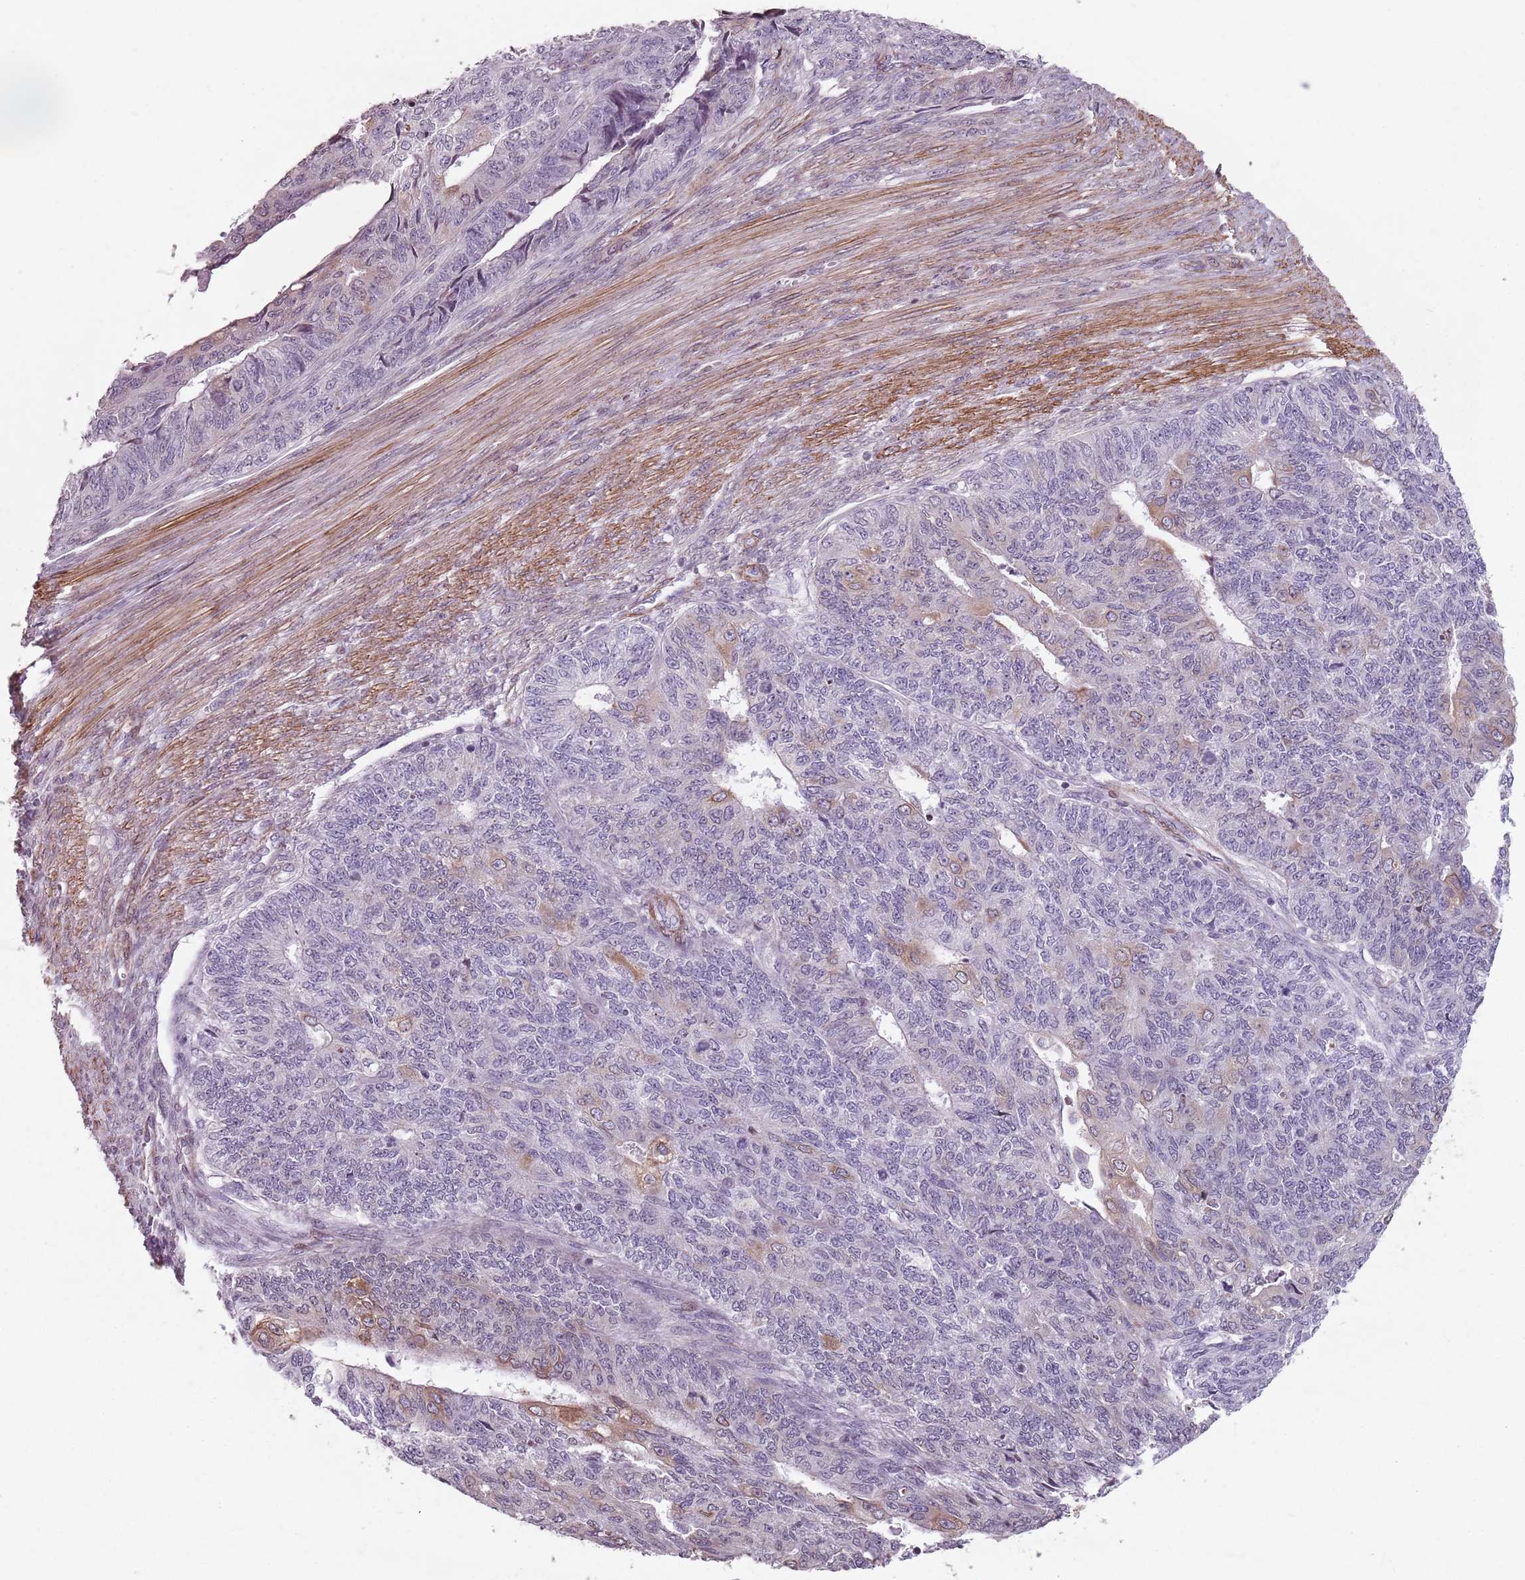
{"staining": {"intensity": "moderate", "quantity": "<25%", "location": "cytoplasmic/membranous"}, "tissue": "endometrial cancer", "cell_type": "Tumor cells", "image_type": "cancer", "snomed": [{"axis": "morphology", "description": "Adenocarcinoma, NOS"}, {"axis": "topography", "description": "Endometrium"}], "caption": "A brown stain highlights moderate cytoplasmic/membranous expression of a protein in human endometrial cancer (adenocarcinoma) tumor cells.", "gene": "TMC4", "patient": {"sex": "female", "age": 32}}